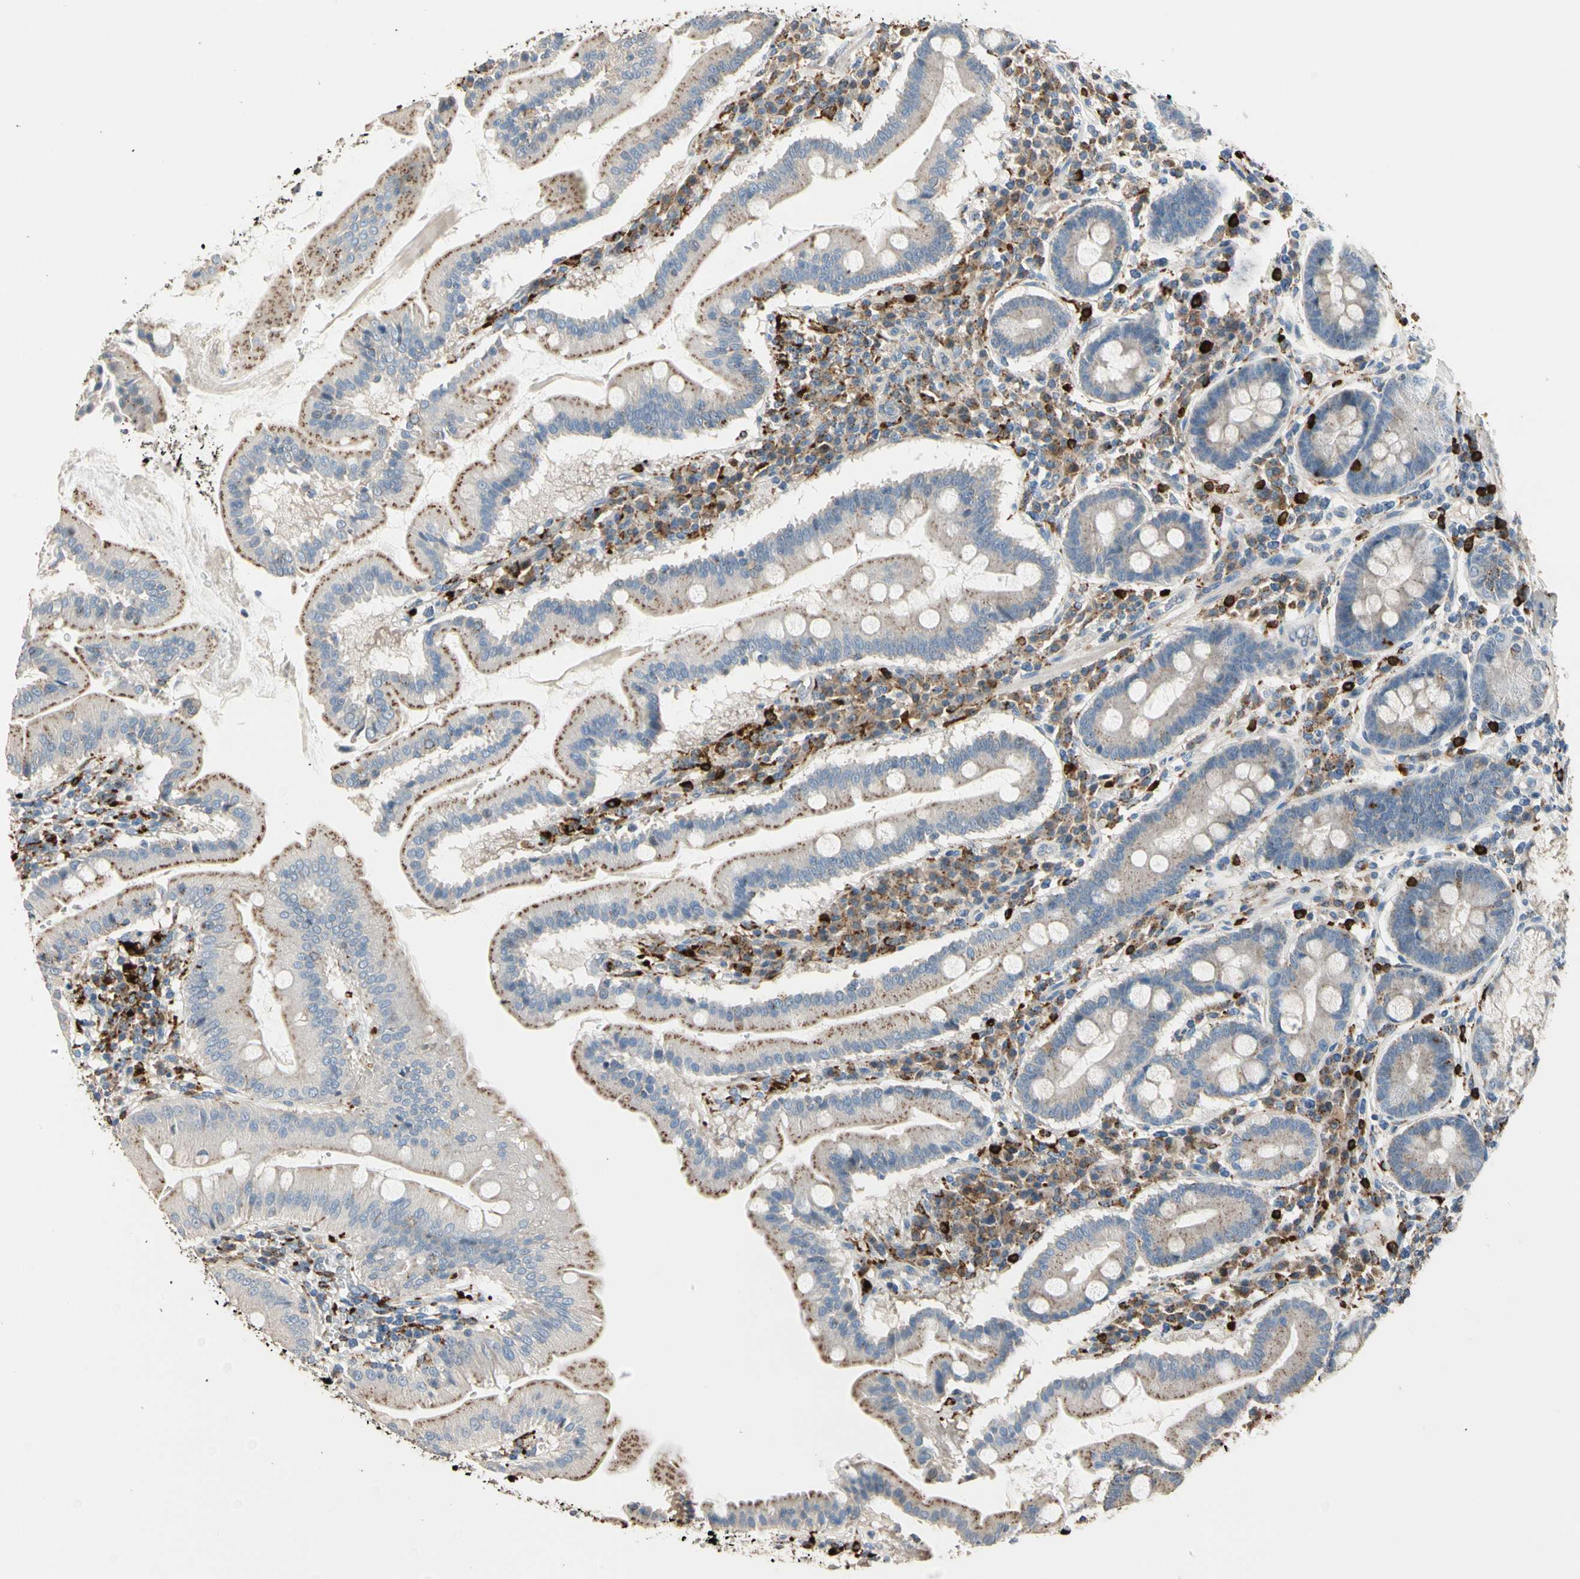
{"staining": {"intensity": "moderate", "quantity": "25%-75%", "location": "cytoplasmic/membranous"}, "tissue": "duodenum", "cell_type": "Glandular cells", "image_type": "normal", "snomed": [{"axis": "morphology", "description": "Normal tissue, NOS"}, {"axis": "topography", "description": "Duodenum"}], "caption": "High-power microscopy captured an IHC micrograph of unremarkable duodenum, revealing moderate cytoplasmic/membranous positivity in about 25%-75% of glandular cells.", "gene": "GM2A", "patient": {"sex": "male", "age": 50}}